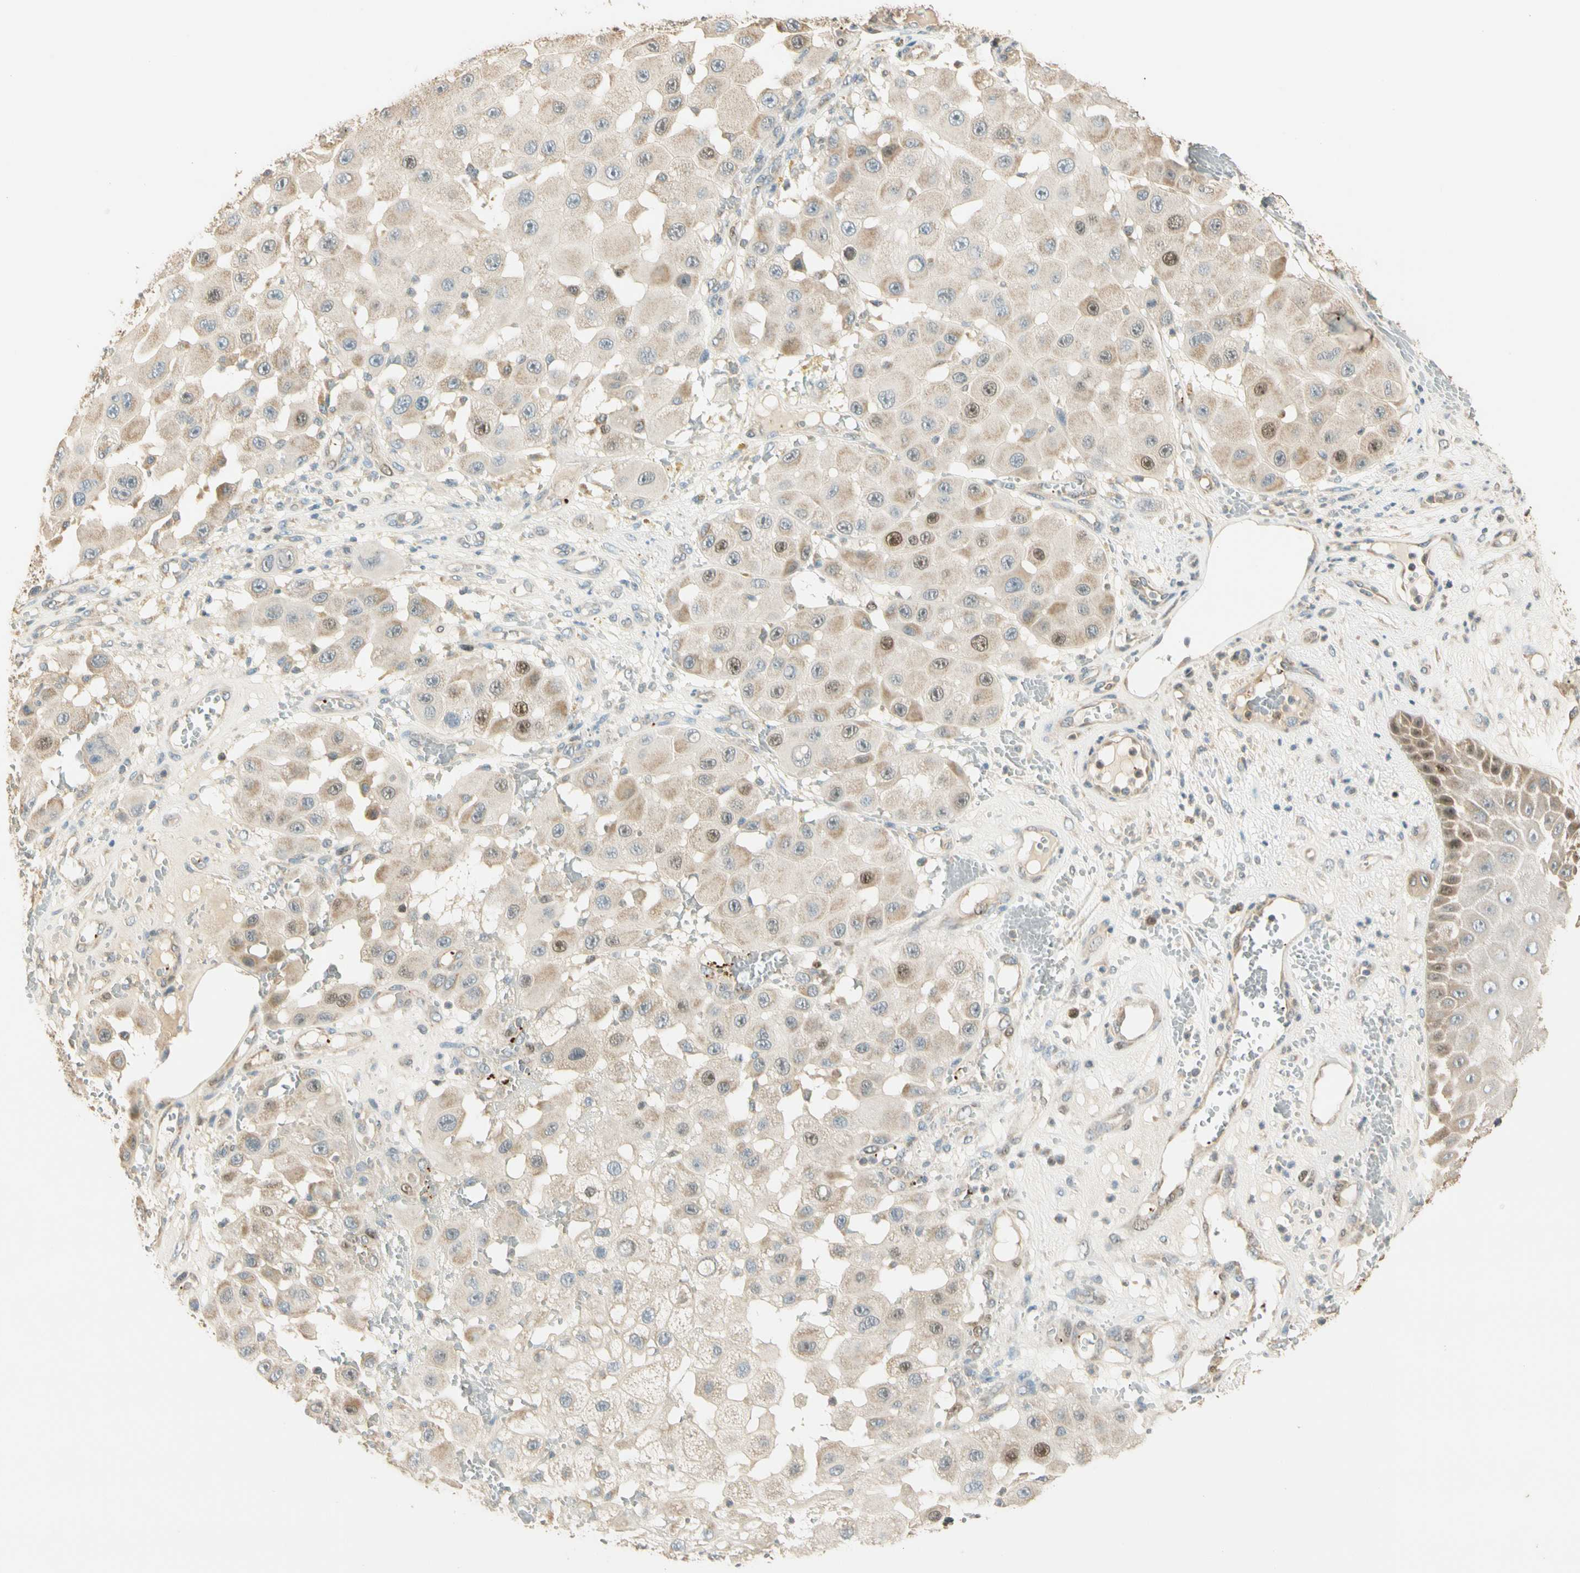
{"staining": {"intensity": "weak", "quantity": "25%-75%", "location": "cytoplasmic/membranous,nuclear"}, "tissue": "melanoma", "cell_type": "Tumor cells", "image_type": "cancer", "snomed": [{"axis": "morphology", "description": "Malignant melanoma, NOS"}, {"axis": "topography", "description": "Skin"}], "caption": "Approximately 25%-75% of tumor cells in human melanoma display weak cytoplasmic/membranous and nuclear protein expression as visualized by brown immunohistochemical staining.", "gene": "RAD18", "patient": {"sex": "female", "age": 81}}